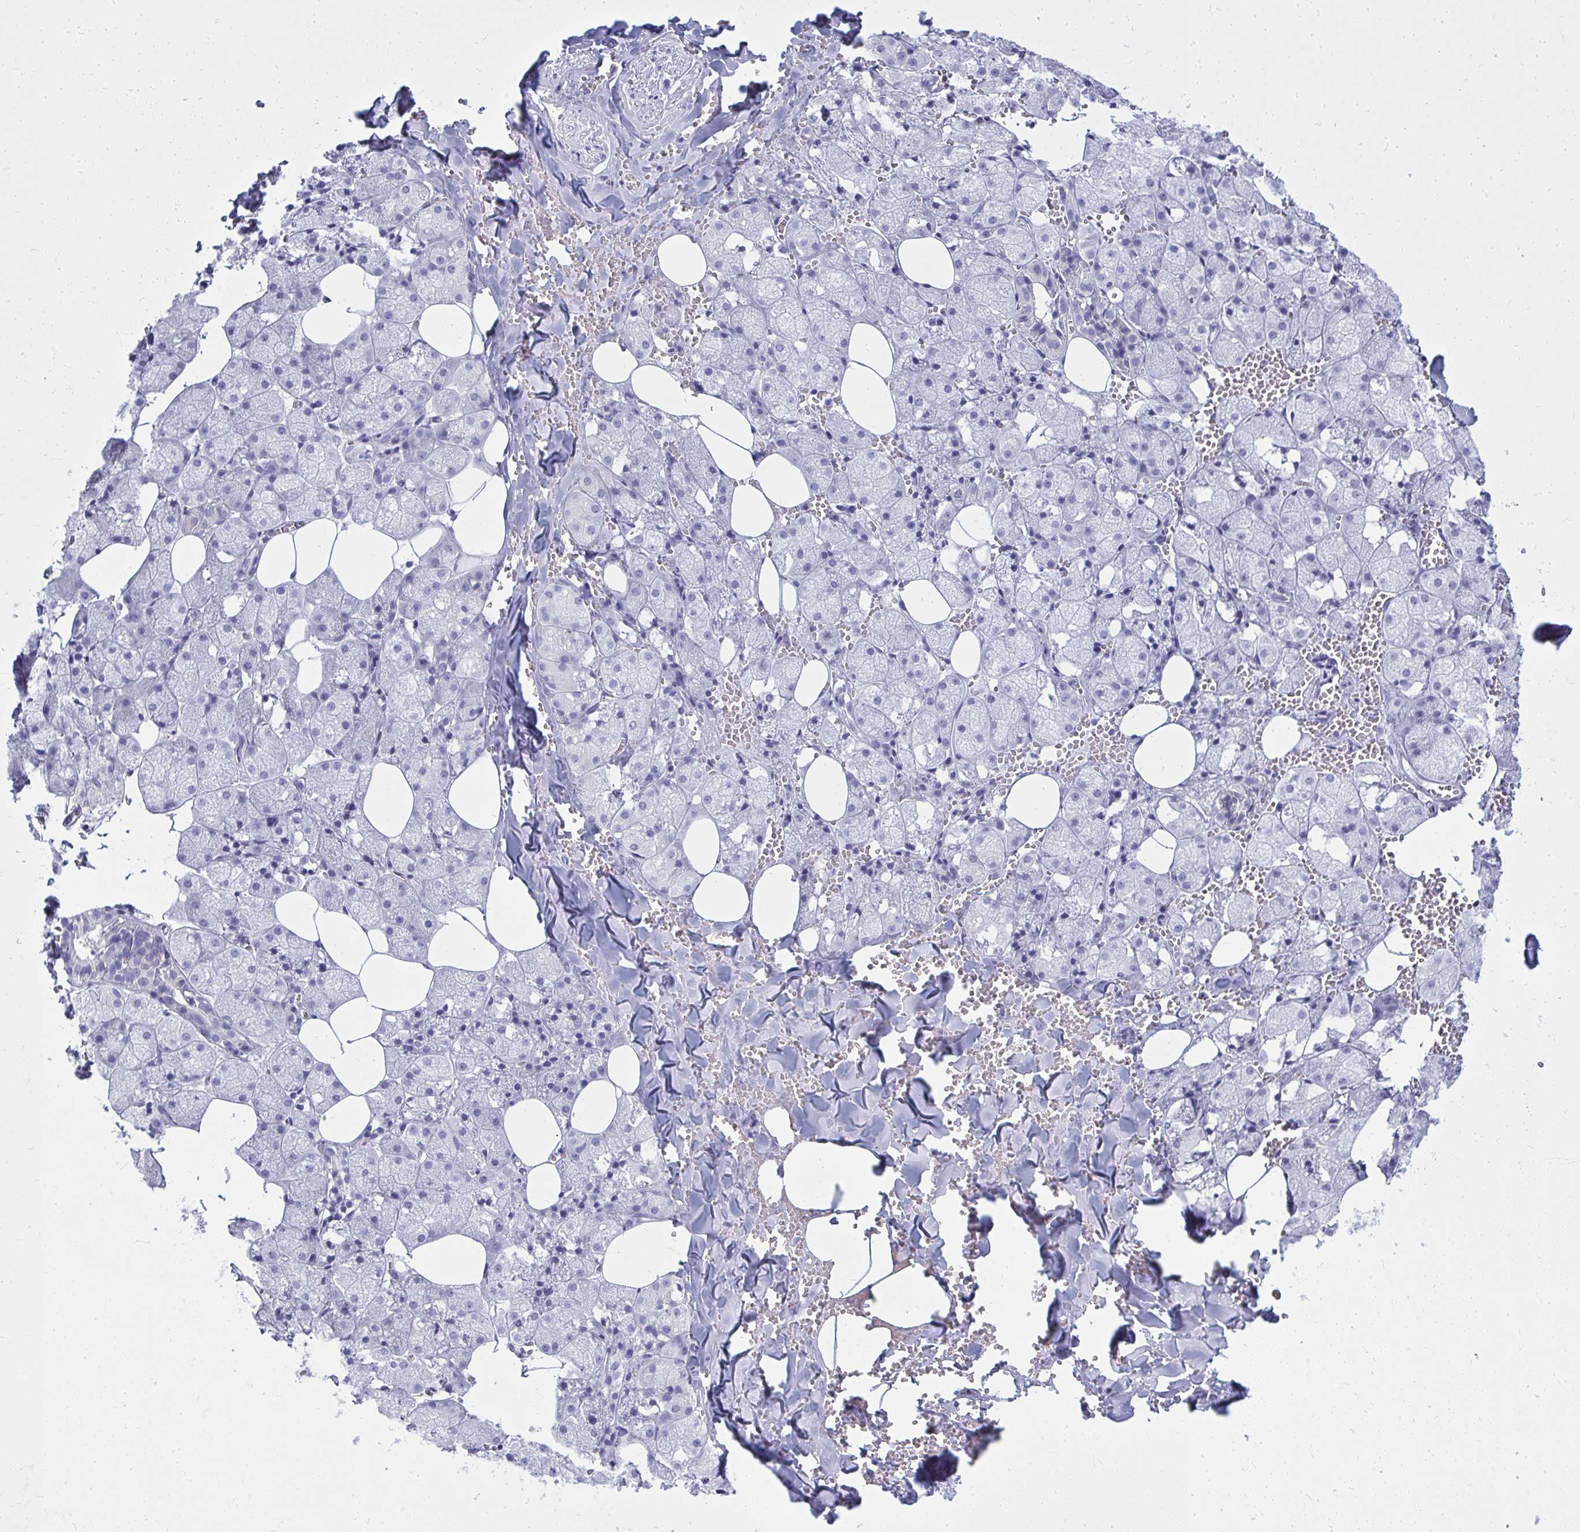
{"staining": {"intensity": "negative", "quantity": "none", "location": "none"}, "tissue": "salivary gland", "cell_type": "Glandular cells", "image_type": "normal", "snomed": [{"axis": "morphology", "description": "Normal tissue, NOS"}, {"axis": "topography", "description": "Salivary gland"}, {"axis": "topography", "description": "Peripheral nerve tissue"}], "caption": "The image shows no significant expression in glandular cells of salivary gland. (DAB immunohistochemistry (IHC) visualized using brightfield microscopy, high magnification).", "gene": "QDPR", "patient": {"sex": "male", "age": 38}}